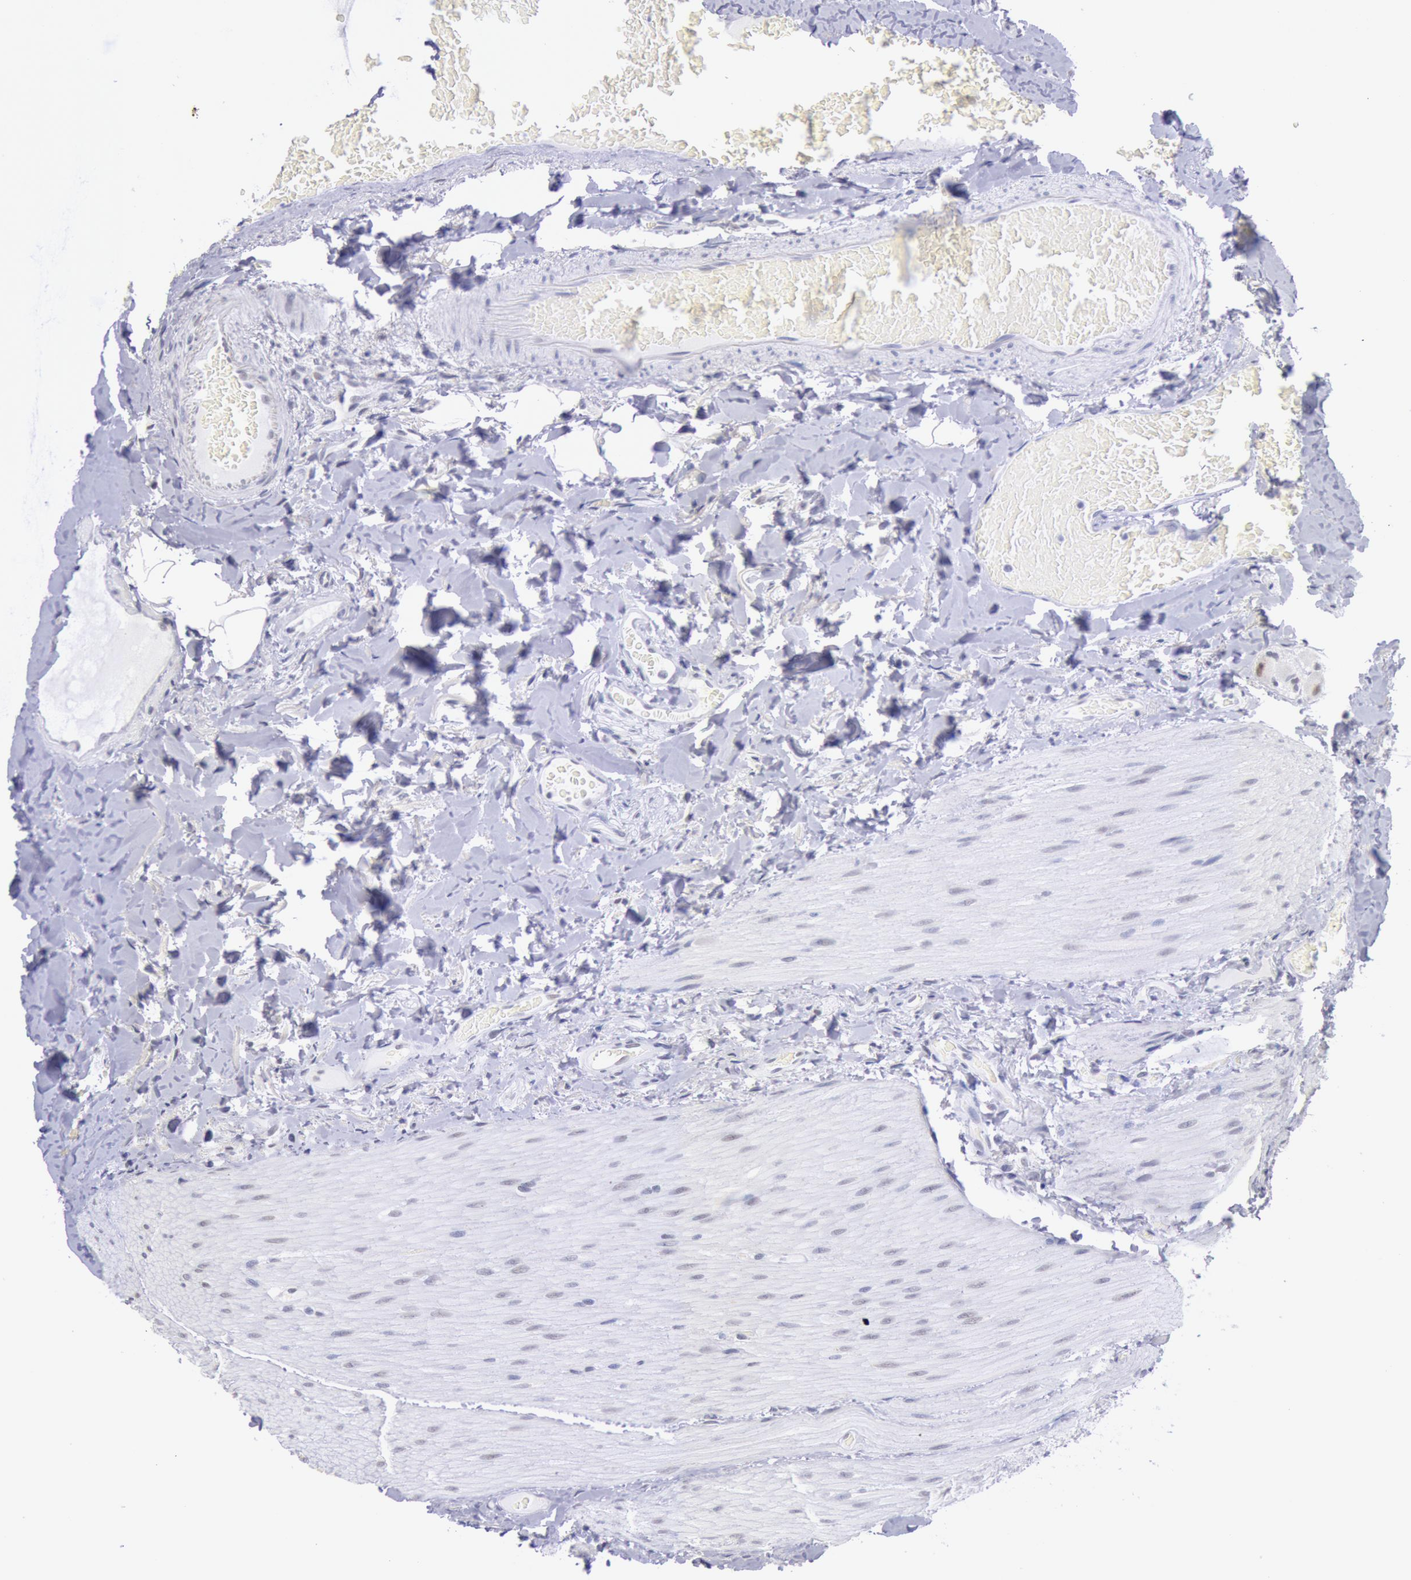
{"staining": {"intensity": "moderate", "quantity": ">75%", "location": "nuclear"}, "tissue": "duodenum", "cell_type": "Glandular cells", "image_type": "normal", "snomed": [{"axis": "morphology", "description": "Normal tissue, NOS"}, {"axis": "topography", "description": "Duodenum"}], "caption": "High-magnification brightfield microscopy of normal duodenum stained with DAB (brown) and counterstained with hematoxylin (blue). glandular cells exhibit moderate nuclear expression is seen in about>75% of cells.", "gene": "SNRPD3", "patient": {"sex": "male", "age": 66}}